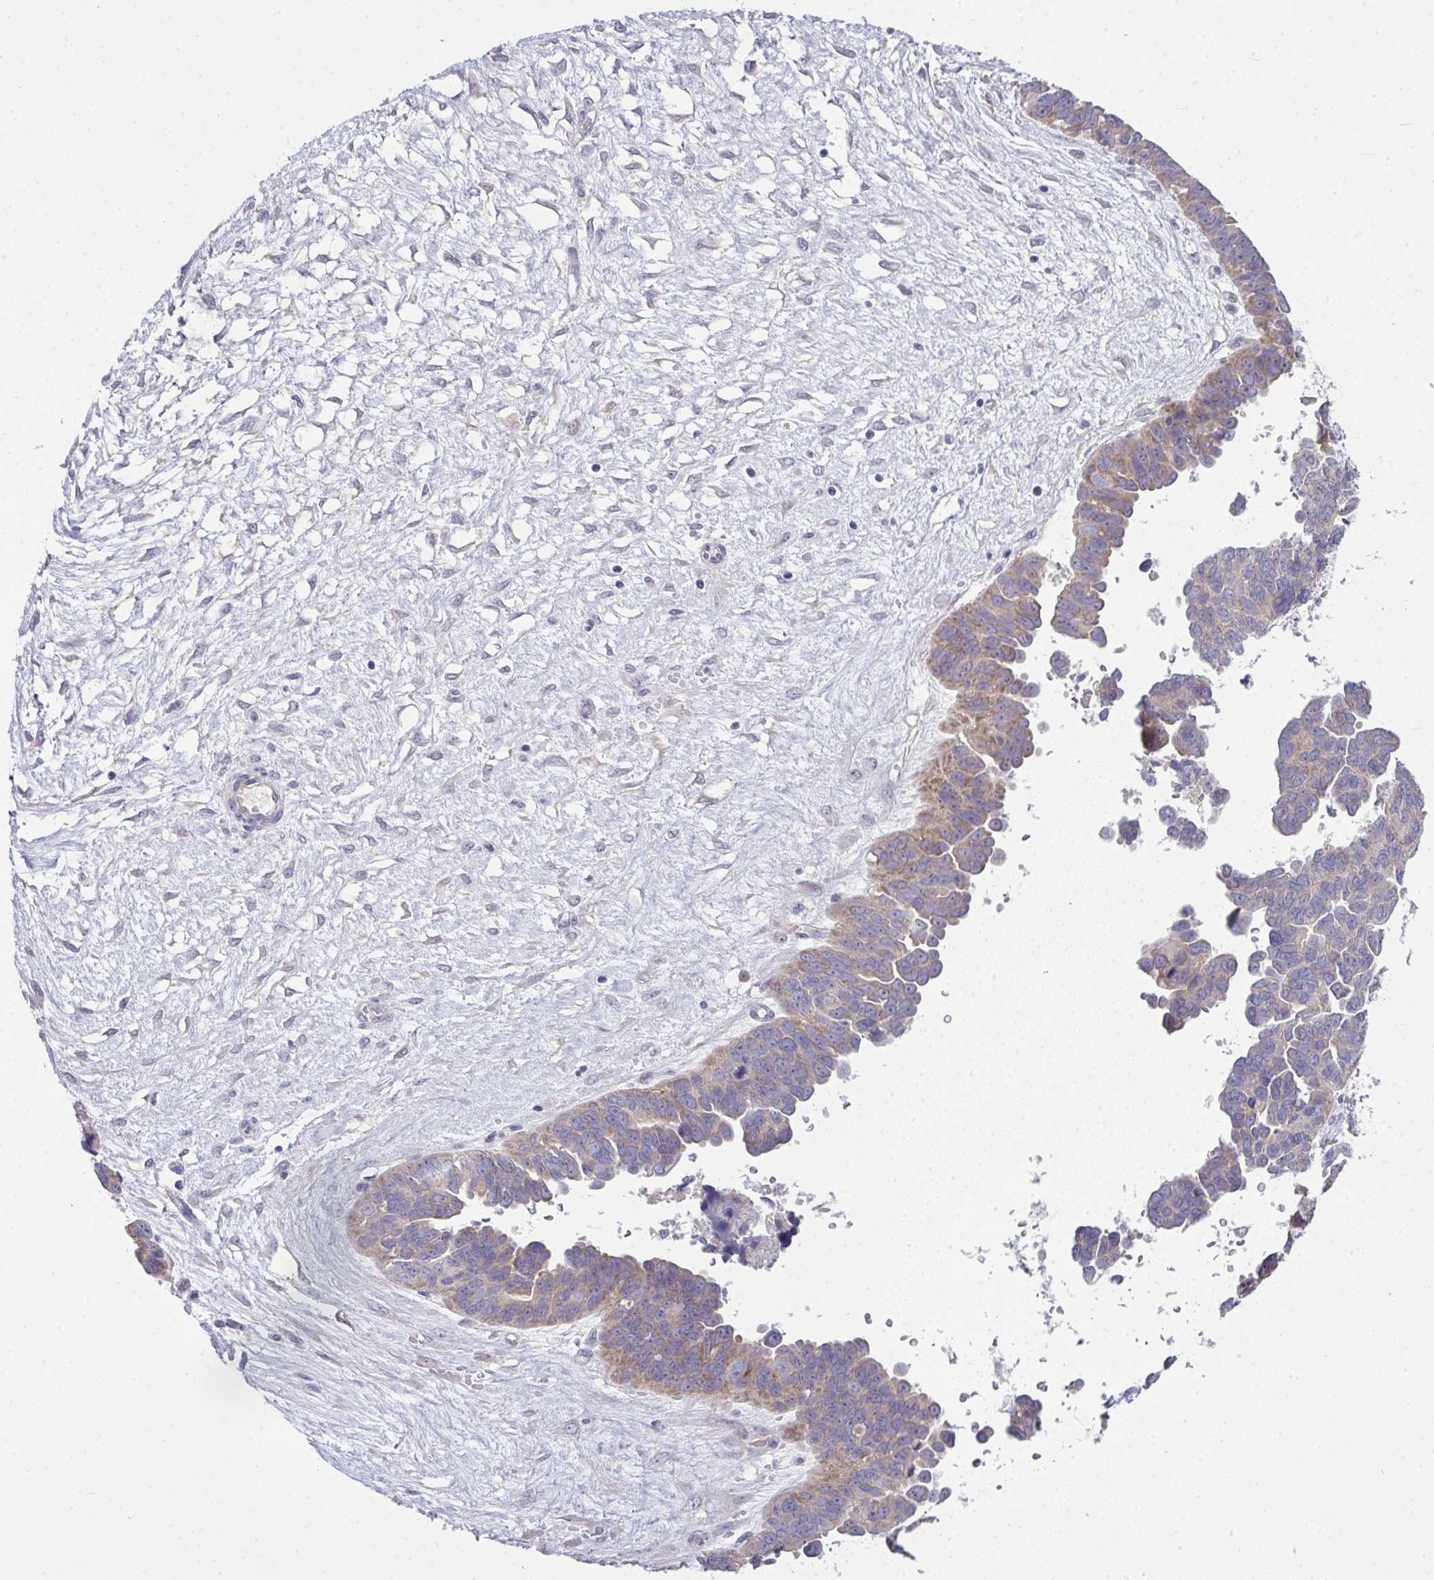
{"staining": {"intensity": "moderate", "quantity": "<25%", "location": "cytoplasmic/membranous"}, "tissue": "ovarian cancer", "cell_type": "Tumor cells", "image_type": "cancer", "snomed": [{"axis": "morphology", "description": "Cystadenocarcinoma, serous, NOS"}, {"axis": "topography", "description": "Ovary"}], "caption": "This is a photomicrograph of IHC staining of ovarian serous cystadenocarcinoma, which shows moderate staining in the cytoplasmic/membranous of tumor cells.", "gene": "NT5C1A", "patient": {"sex": "female", "age": 64}}